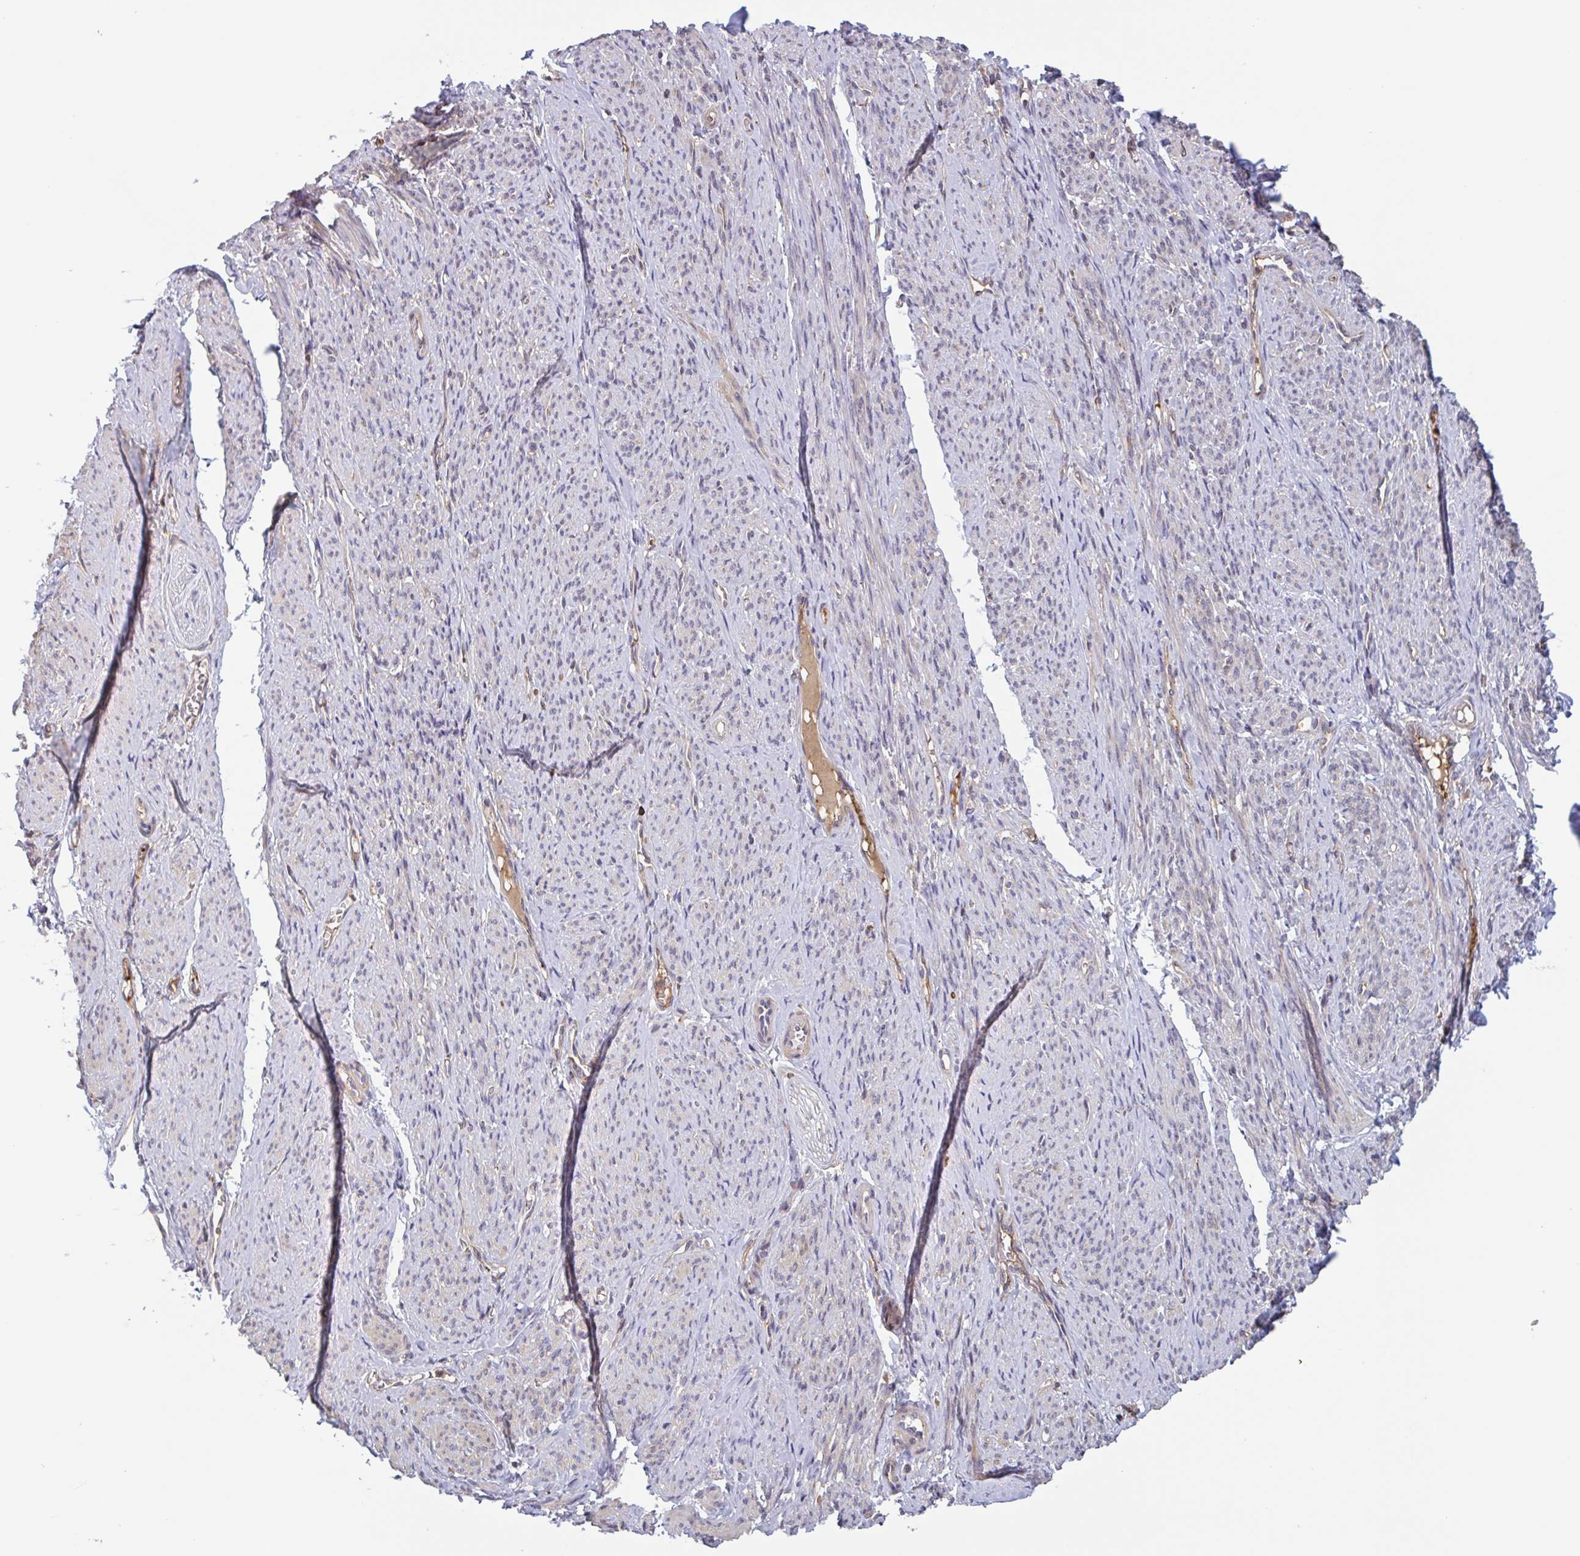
{"staining": {"intensity": "negative", "quantity": "none", "location": "none"}, "tissue": "smooth muscle", "cell_type": "Smooth muscle cells", "image_type": "normal", "snomed": [{"axis": "morphology", "description": "Normal tissue, NOS"}, {"axis": "topography", "description": "Smooth muscle"}], "caption": "This is a histopathology image of immunohistochemistry (IHC) staining of benign smooth muscle, which shows no staining in smooth muscle cells.", "gene": "OTOP2", "patient": {"sex": "female", "age": 65}}